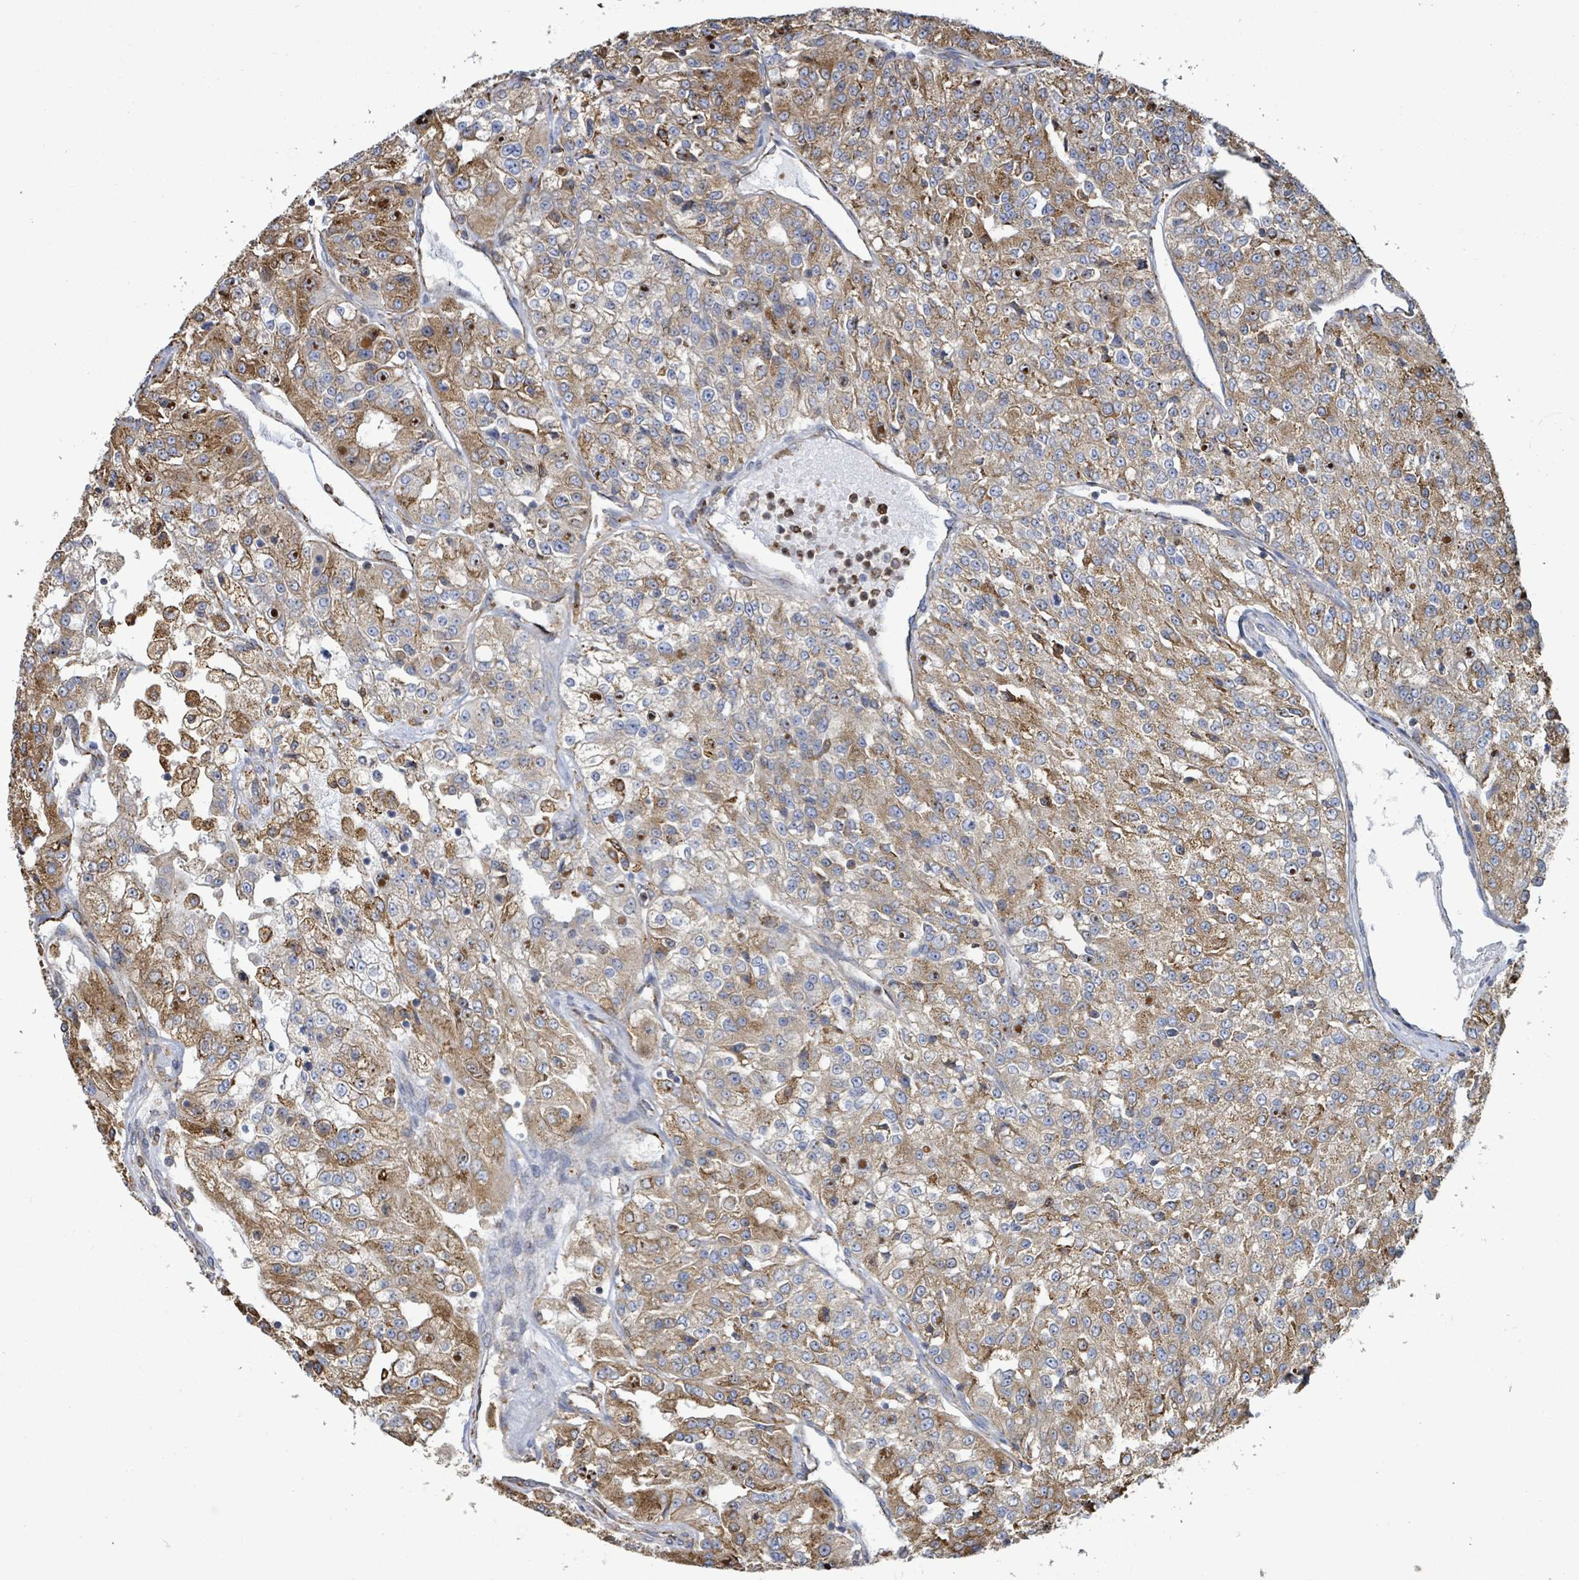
{"staining": {"intensity": "moderate", "quantity": ">75%", "location": "cytoplasmic/membranous"}, "tissue": "renal cancer", "cell_type": "Tumor cells", "image_type": "cancer", "snomed": [{"axis": "morphology", "description": "Adenocarcinoma, NOS"}, {"axis": "topography", "description": "Kidney"}], "caption": "Protein expression analysis of renal cancer reveals moderate cytoplasmic/membranous expression in about >75% of tumor cells.", "gene": "RFPL4A", "patient": {"sex": "female", "age": 63}}